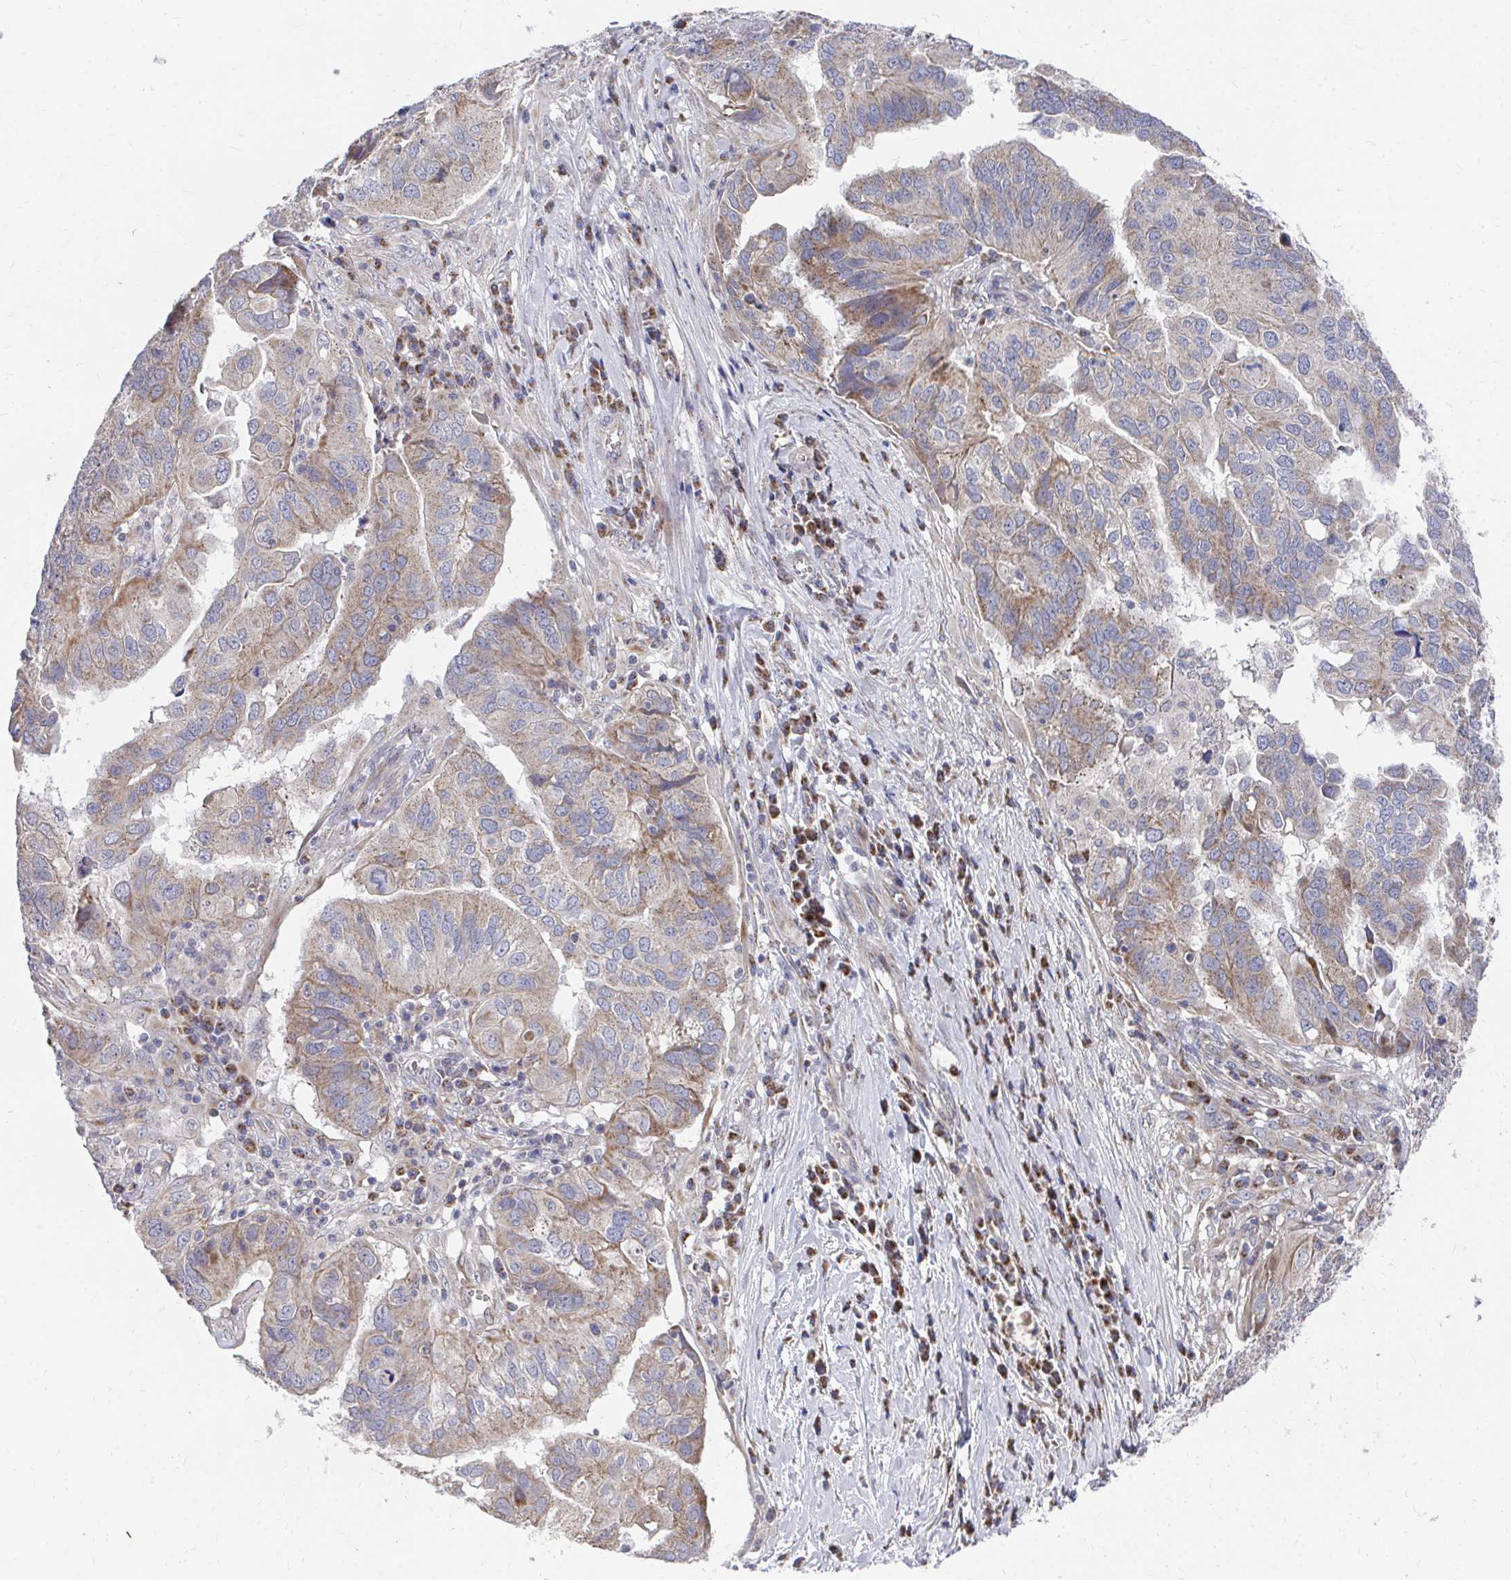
{"staining": {"intensity": "moderate", "quantity": "25%-75%", "location": "cytoplasmic/membranous"}, "tissue": "ovarian cancer", "cell_type": "Tumor cells", "image_type": "cancer", "snomed": [{"axis": "morphology", "description": "Cystadenocarcinoma, serous, NOS"}, {"axis": "topography", "description": "Ovary"}], "caption": "A brown stain highlights moderate cytoplasmic/membranous positivity of a protein in ovarian cancer (serous cystadenocarcinoma) tumor cells.", "gene": "PEX3", "patient": {"sex": "female", "age": 79}}